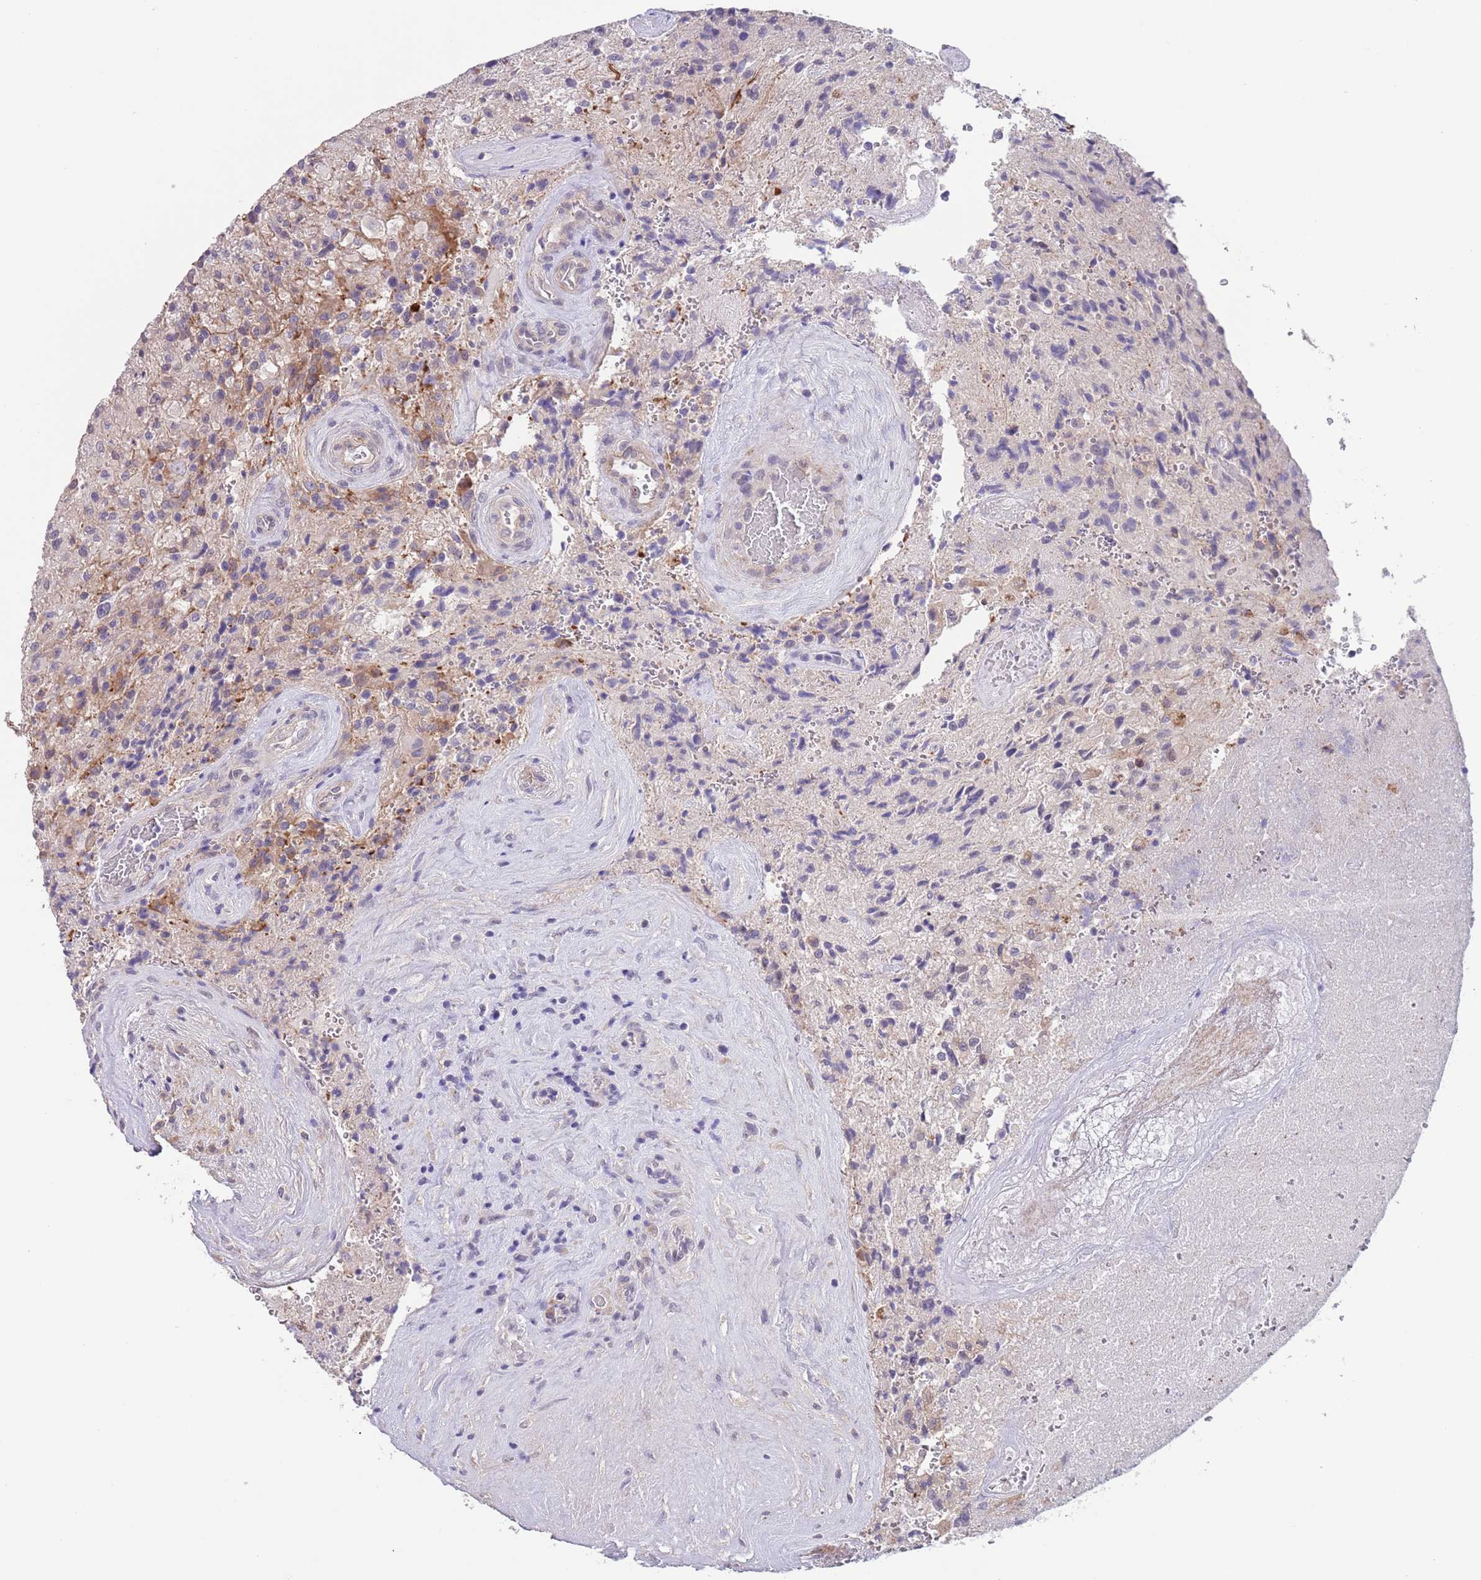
{"staining": {"intensity": "negative", "quantity": "none", "location": "none"}, "tissue": "glioma", "cell_type": "Tumor cells", "image_type": "cancer", "snomed": [{"axis": "morphology", "description": "Normal tissue, NOS"}, {"axis": "morphology", "description": "Glioma, malignant, High grade"}, {"axis": "topography", "description": "Cerebral cortex"}], "caption": "Photomicrograph shows no significant protein expression in tumor cells of malignant high-grade glioma.", "gene": "RNF169", "patient": {"sex": "male", "age": 56}}